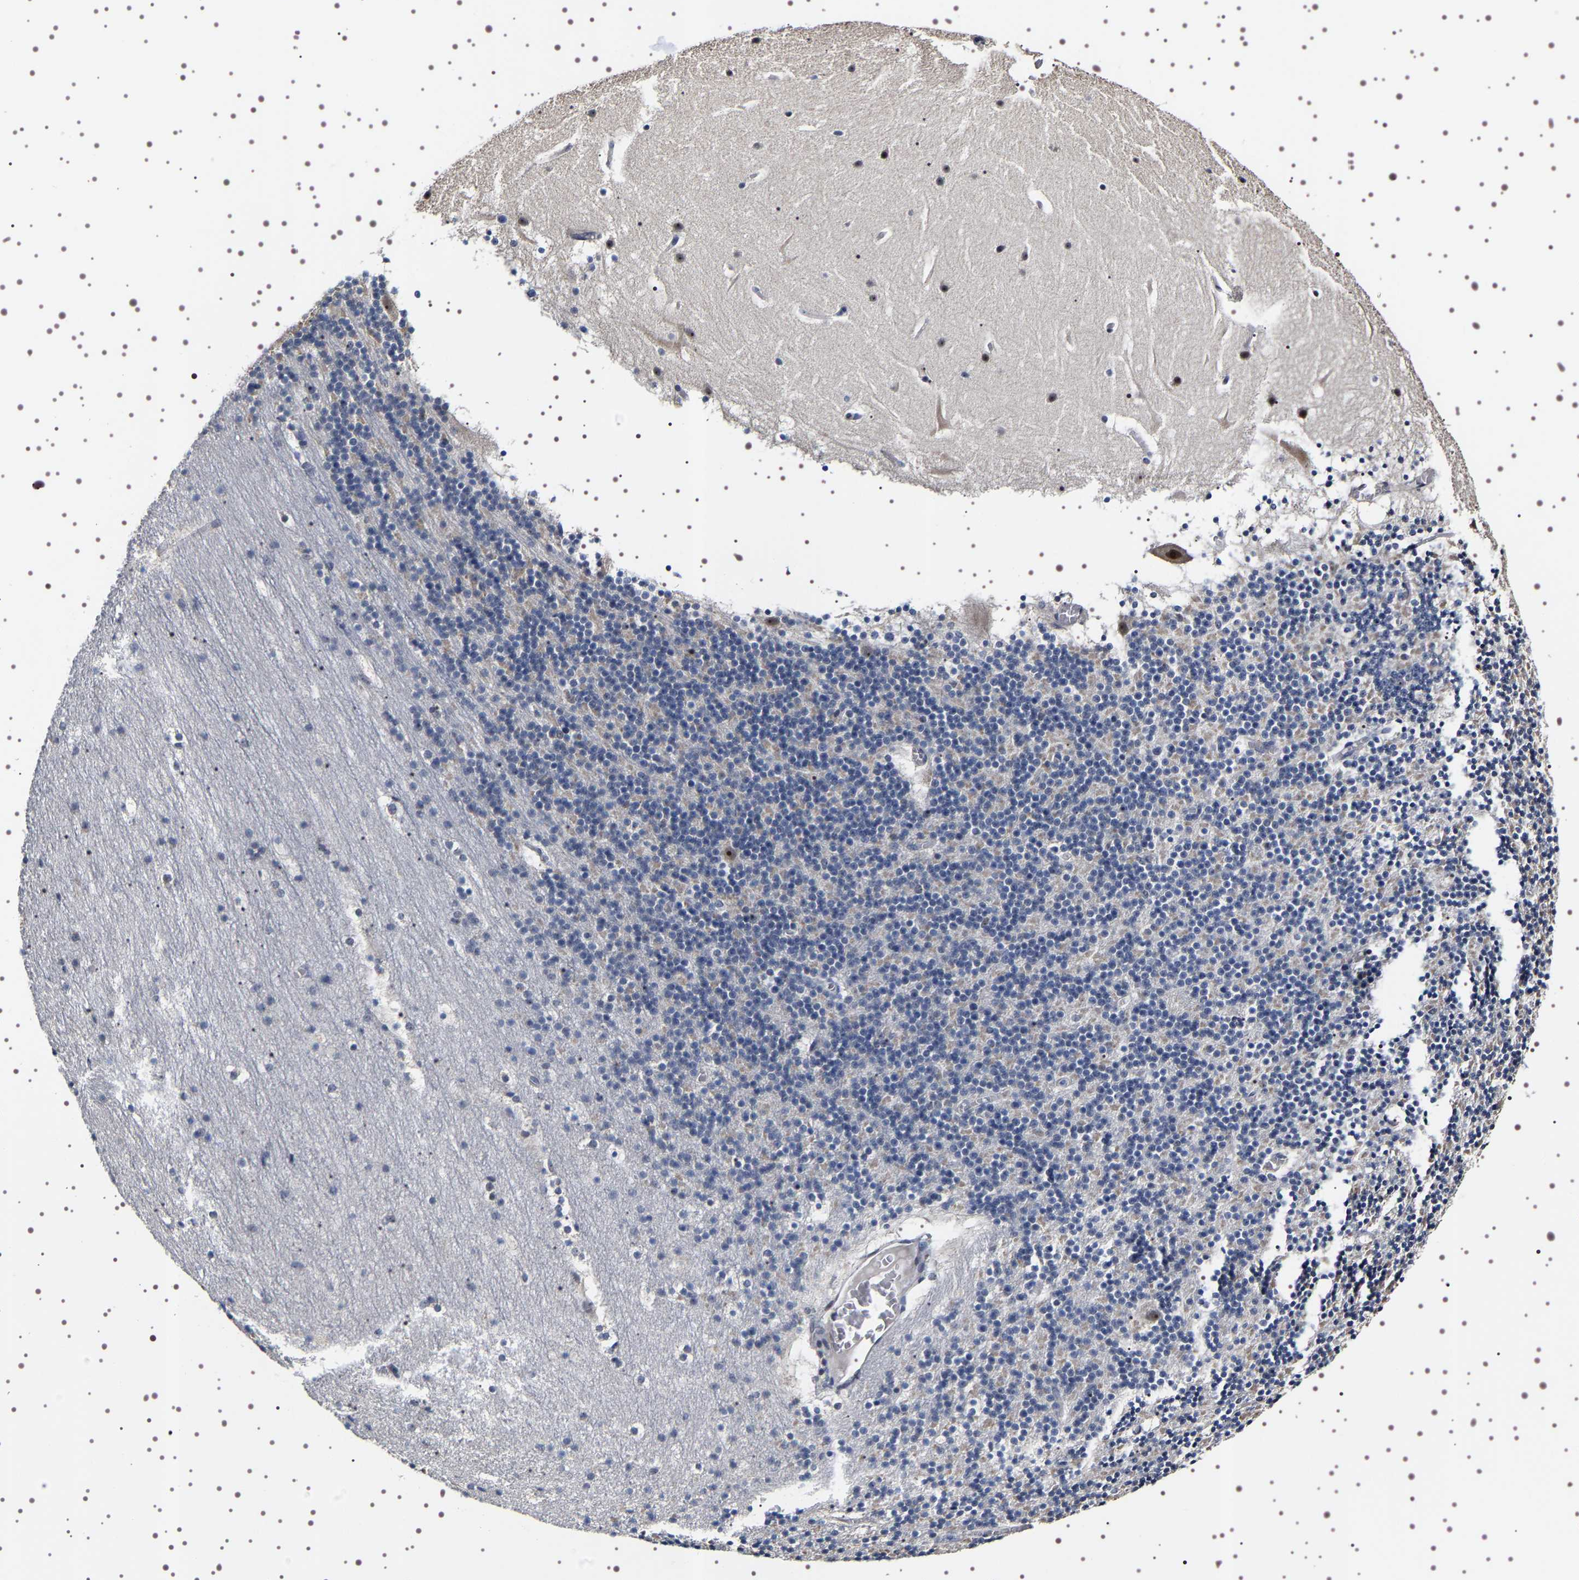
{"staining": {"intensity": "negative", "quantity": "none", "location": "none"}, "tissue": "cerebellum", "cell_type": "Cells in granular layer", "image_type": "normal", "snomed": [{"axis": "morphology", "description": "Normal tissue, NOS"}, {"axis": "topography", "description": "Cerebellum"}], "caption": "Normal cerebellum was stained to show a protein in brown. There is no significant staining in cells in granular layer.", "gene": "GNL3", "patient": {"sex": "male", "age": 45}}